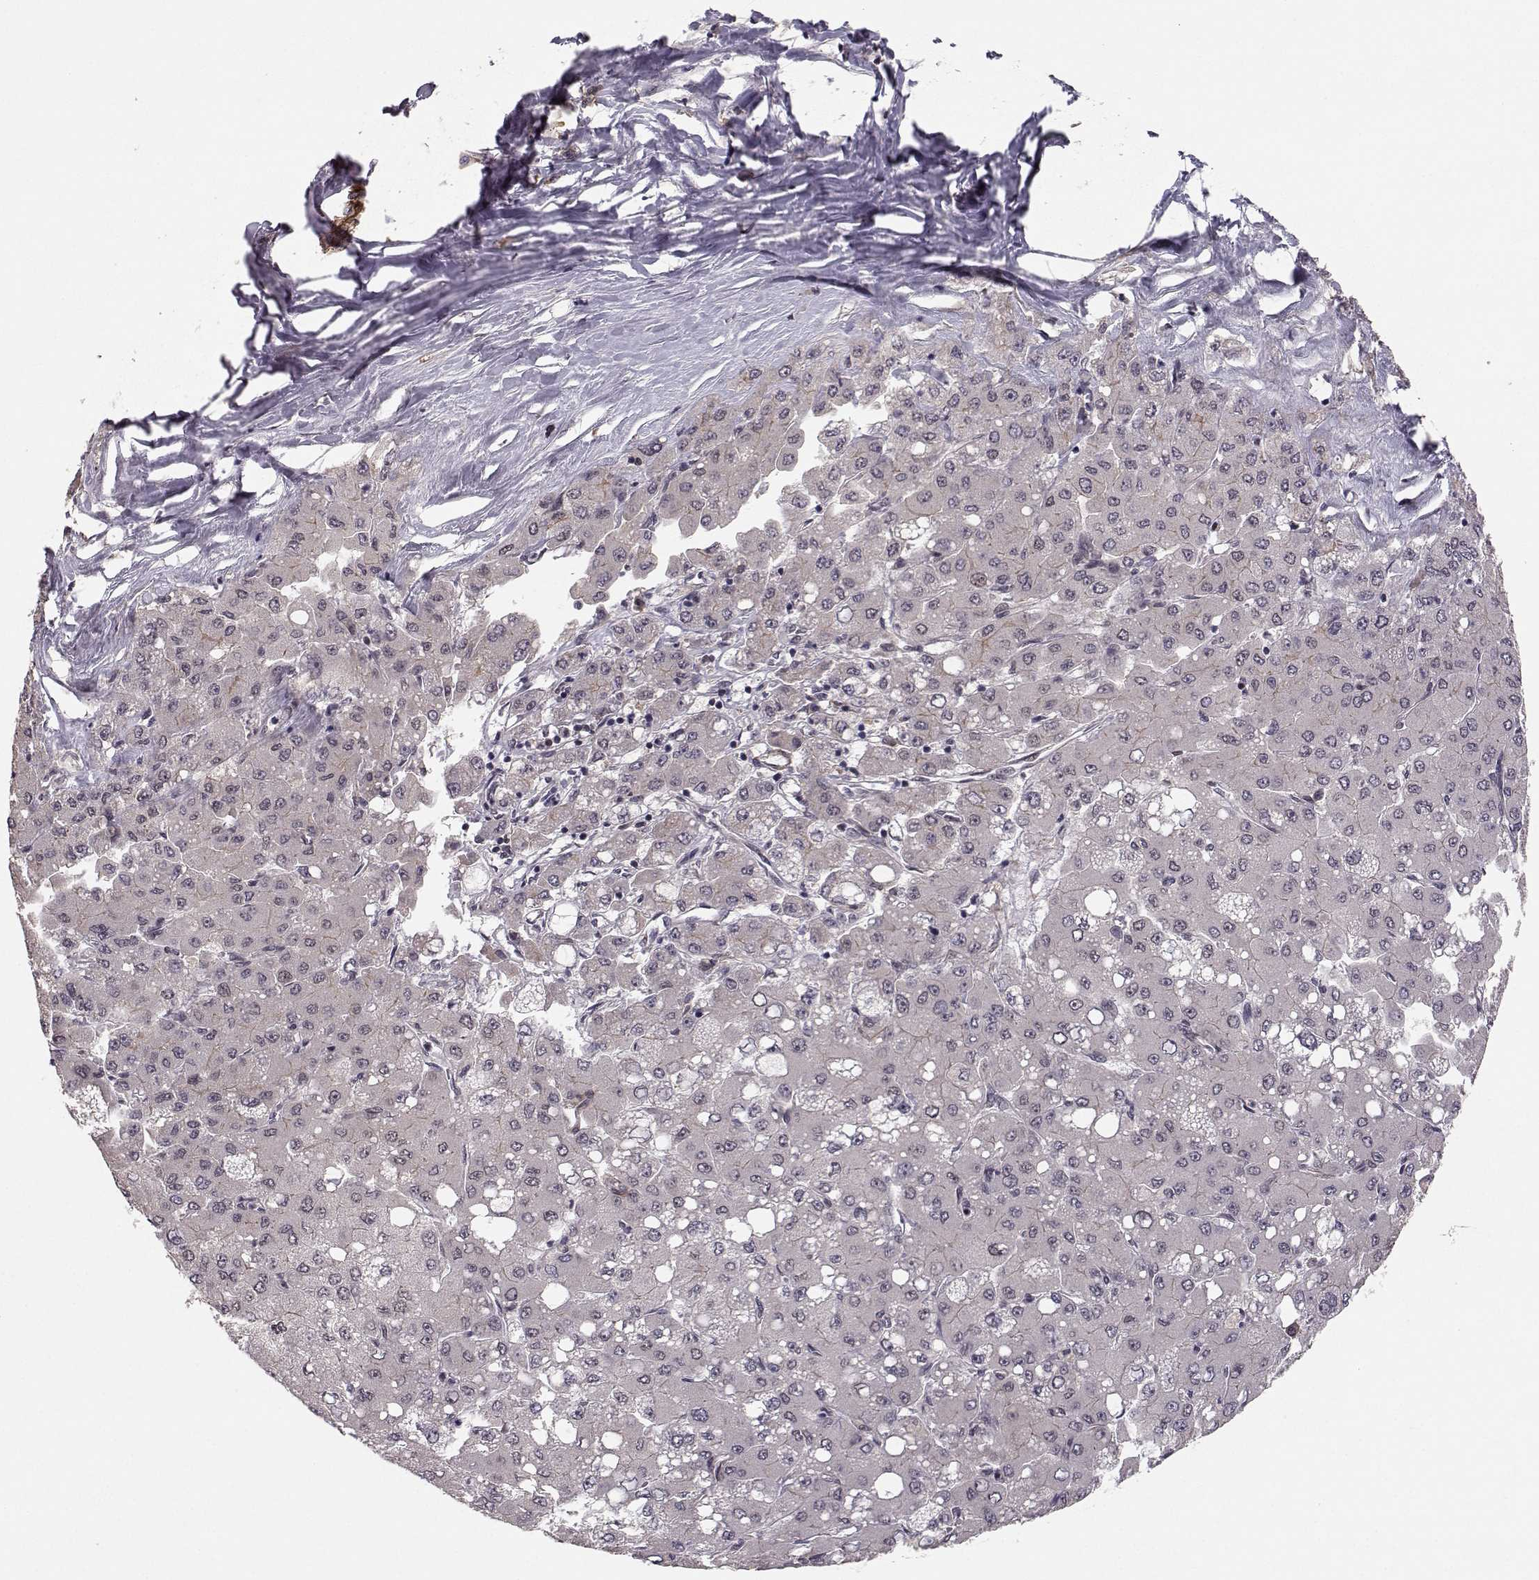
{"staining": {"intensity": "weak", "quantity": "<25%", "location": "cytoplasmic/membranous"}, "tissue": "liver cancer", "cell_type": "Tumor cells", "image_type": "cancer", "snomed": [{"axis": "morphology", "description": "Carcinoma, Hepatocellular, NOS"}, {"axis": "topography", "description": "Liver"}], "caption": "Tumor cells are negative for protein expression in human liver cancer.", "gene": "PLEKHG3", "patient": {"sex": "male", "age": 40}}